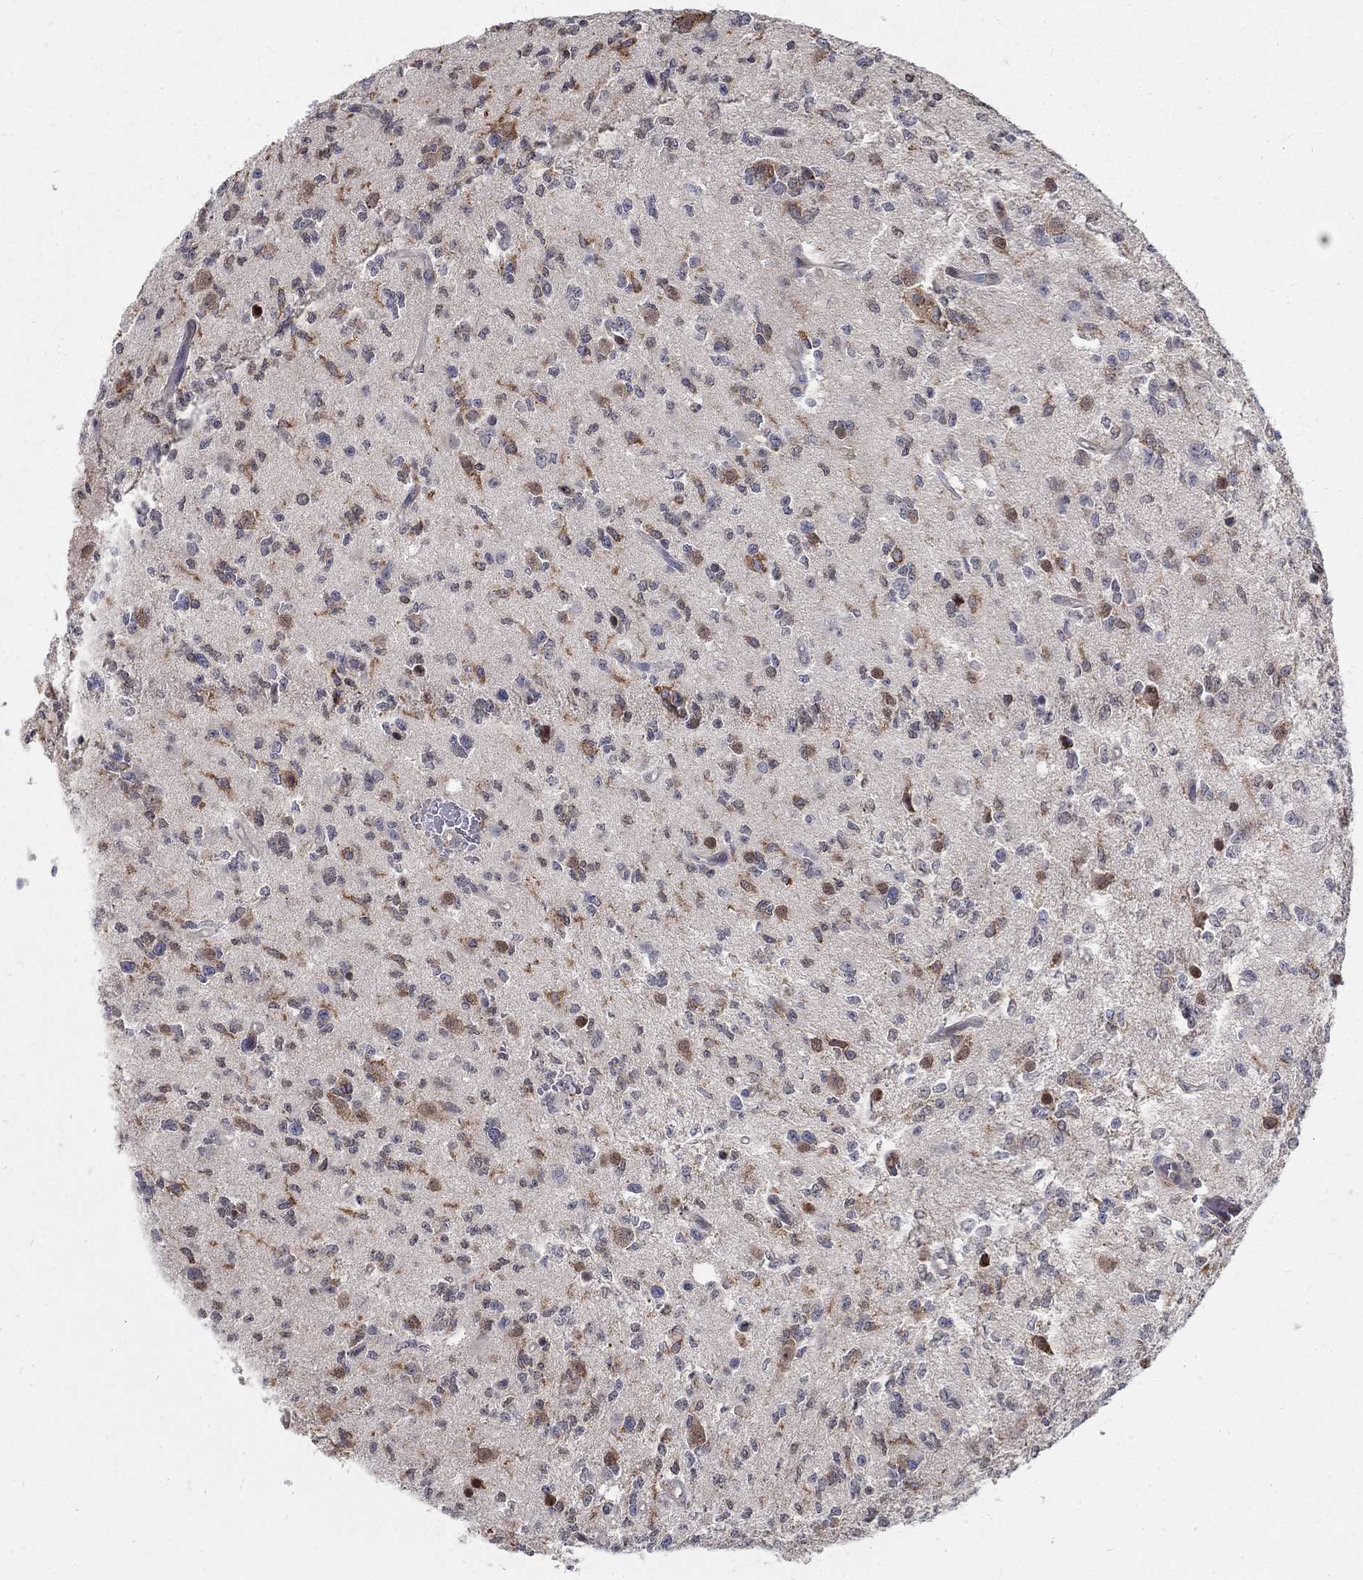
{"staining": {"intensity": "moderate", "quantity": "<25%", "location": "cytoplasmic/membranous"}, "tissue": "glioma", "cell_type": "Tumor cells", "image_type": "cancer", "snomed": [{"axis": "morphology", "description": "Glioma, malignant, Low grade"}, {"axis": "topography", "description": "Brain"}], "caption": "Malignant low-grade glioma was stained to show a protein in brown. There is low levels of moderate cytoplasmic/membranous staining in approximately <25% of tumor cells. The protein of interest is stained brown, and the nuclei are stained in blue (DAB IHC with brightfield microscopy, high magnification).", "gene": "AGAP2", "patient": {"sex": "female", "age": 45}}